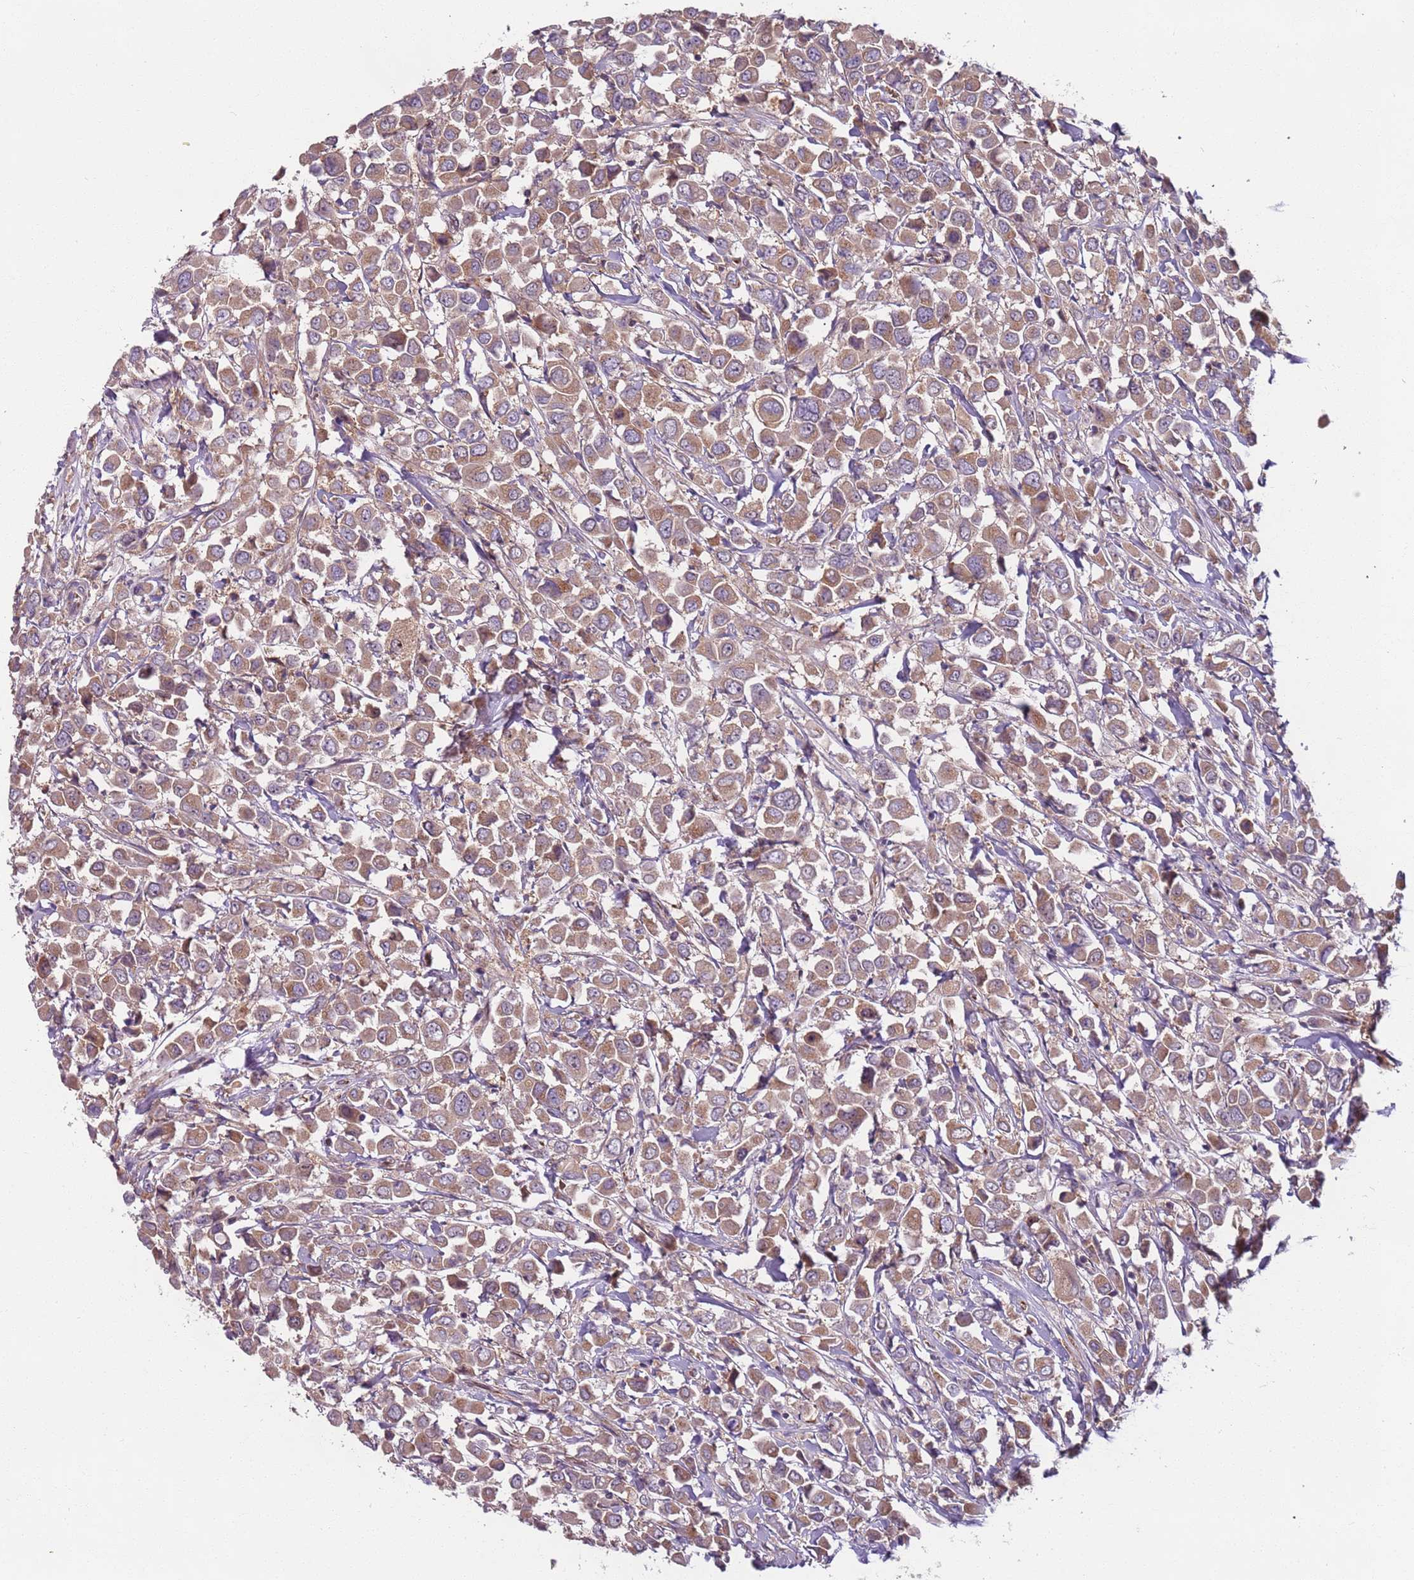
{"staining": {"intensity": "moderate", "quantity": ">75%", "location": "cytoplasmic/membranous"}, "tissue": "breast cancer", "cell_type": "Tumor cells", "image_type": "cancer", "snomed": [{"axis": "morphology", "description": "Duct carcinoma"}, {"axis": "topography", "description": "Breast"}], "caption": "This micrograph shows IHC staining of breast invasive ductal carcinoma, with medium moderate cytoplasmic/membranous expression in approximately >75% of tumor cells.", "gene": "AKTIP", "patient": {"sex": "female", "age": 61}}